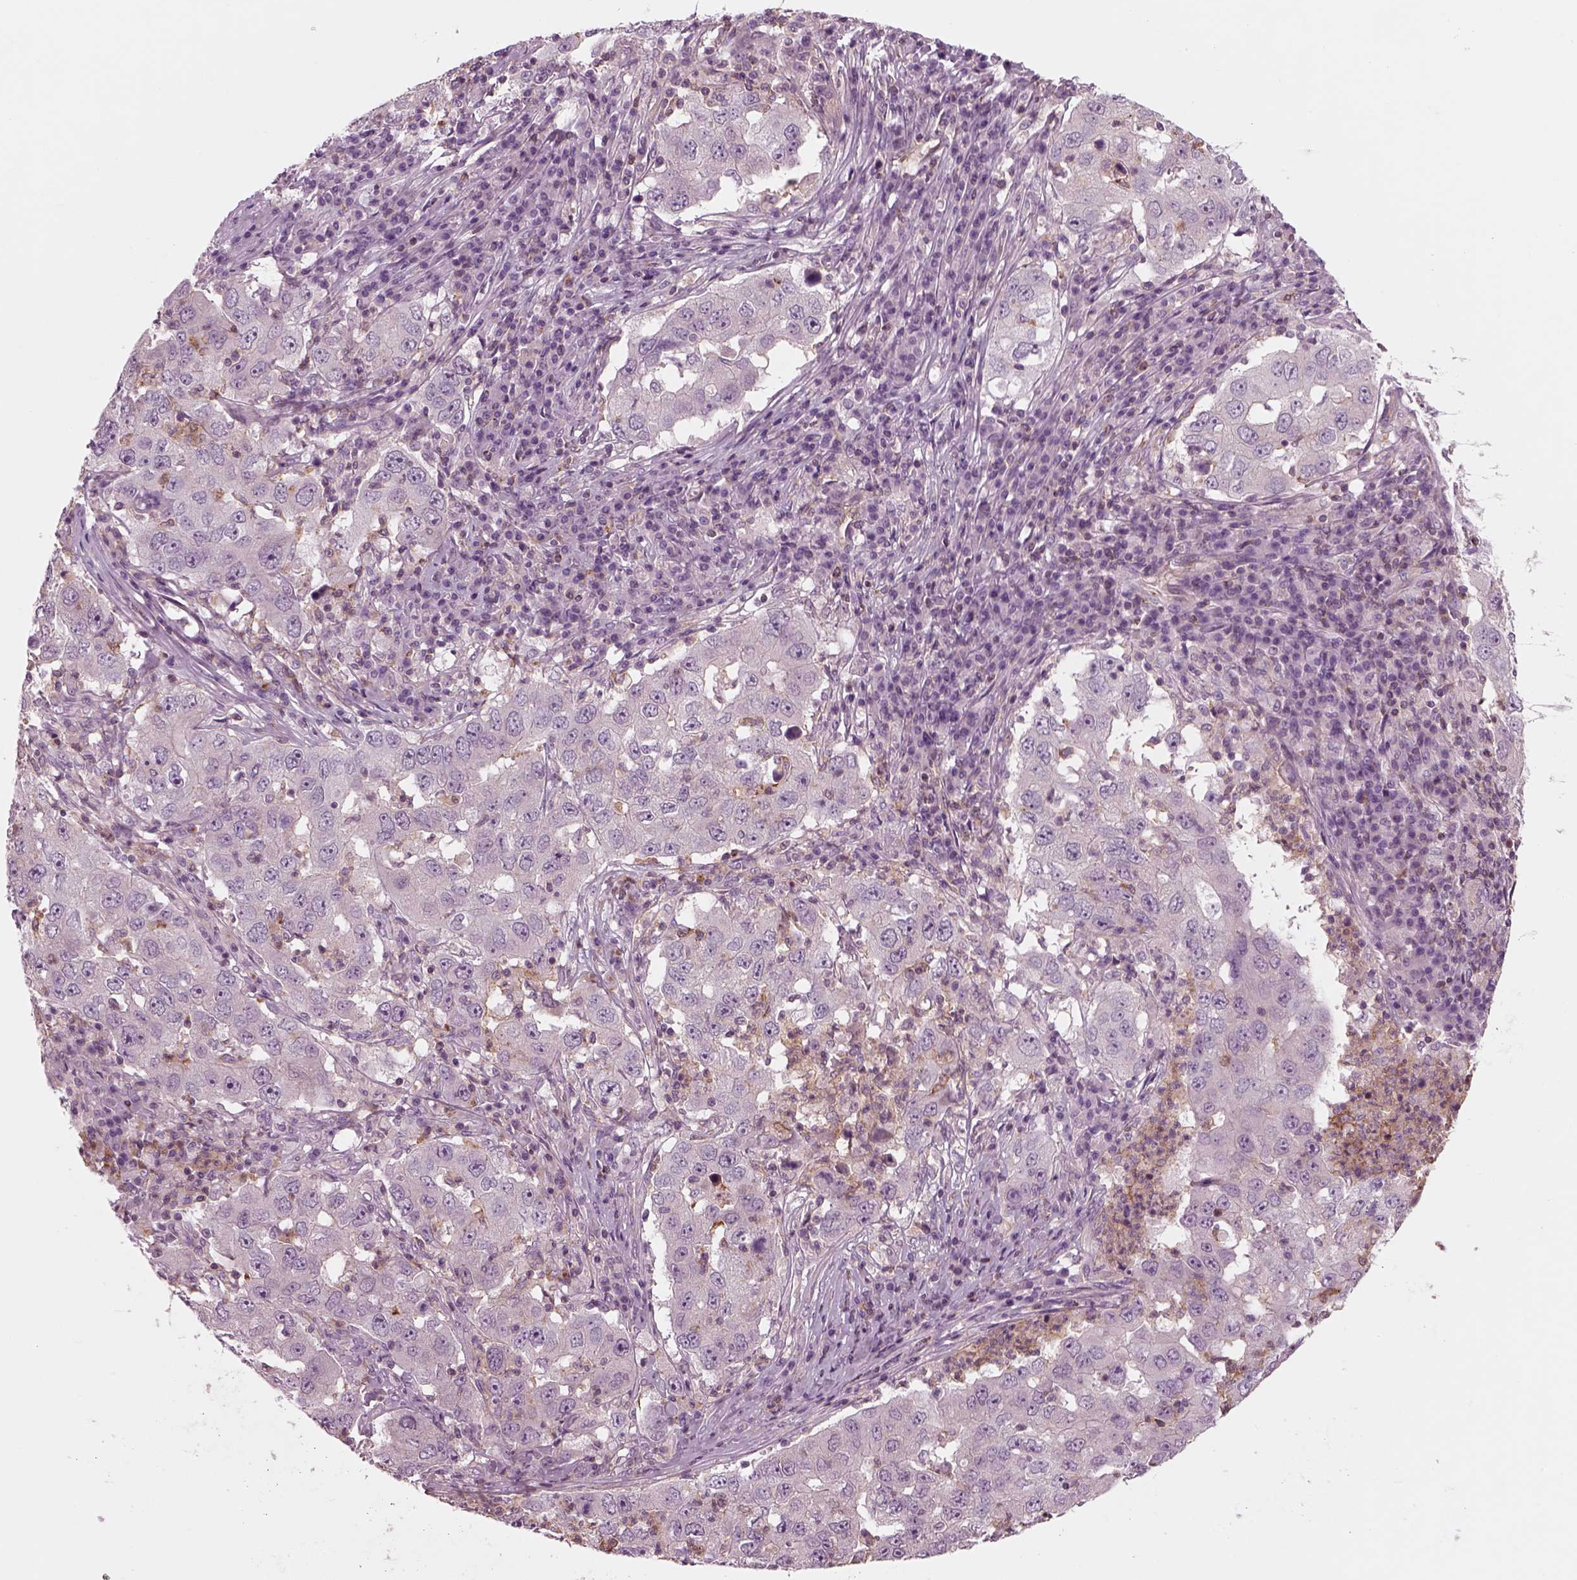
{"staining": {"intensity": "negative", "quantity": "none", "location": "none"}, "tissue": "lung cancer", "cell_type": "Tumor cells", "image_type": "cancer", "snomed": [{"axis": "morphology", "description": "Adenocarcinoma, NOS"}, {"axis": "topography", "description": "Lung"}], "caption": "Tumor cells are negative for brown protein staining in lung adenocarcinoma.", "gene": "SLC2A3", "patient": {"sex": "male", "age": 73}}